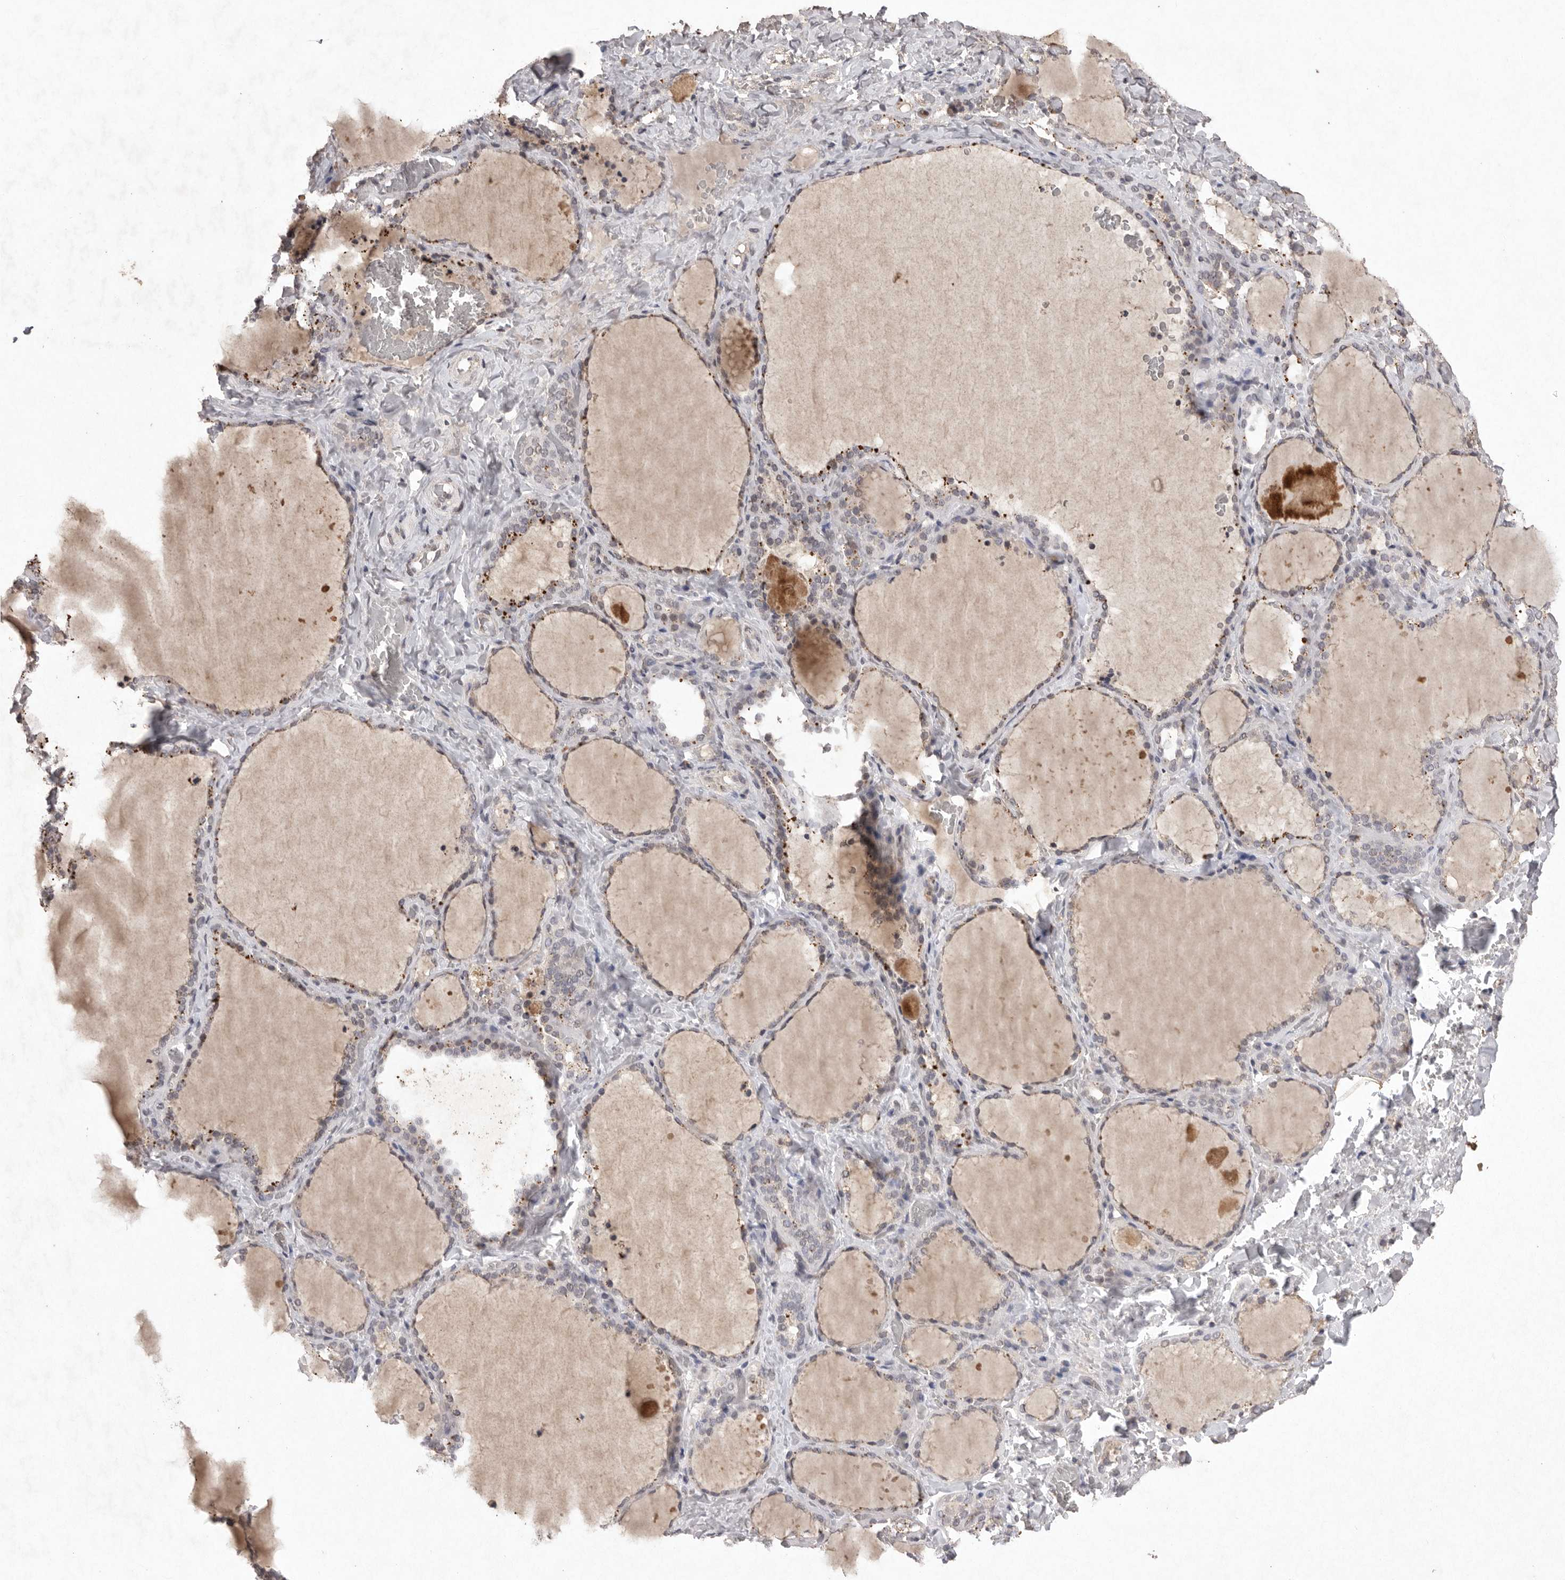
{"staining": {"intensity": "moderate", "quantity": "25%-75%", "location": "cytoplasmic/membranous"}, "tissue": "thyroid gland", "cell_type": "Glandular cells", "image_type": "normal", "snomed": [{"axis": "morphology", "description": "Normal tissue, NOS"}, {"axis": "topography", "description": "Thyroid gland"}], "caption": "The photomicrograph displays immunohistochemical staining of benign thyroid gland. There is moderate cytoplasmic/membranous staining is present in approximately 25%-75% of glandular cells. (brown staining indicates protein expression, while blue staining denotes nuclei).", "gene": "APLNR", "patient": {"sex": "female", "age": 22}}